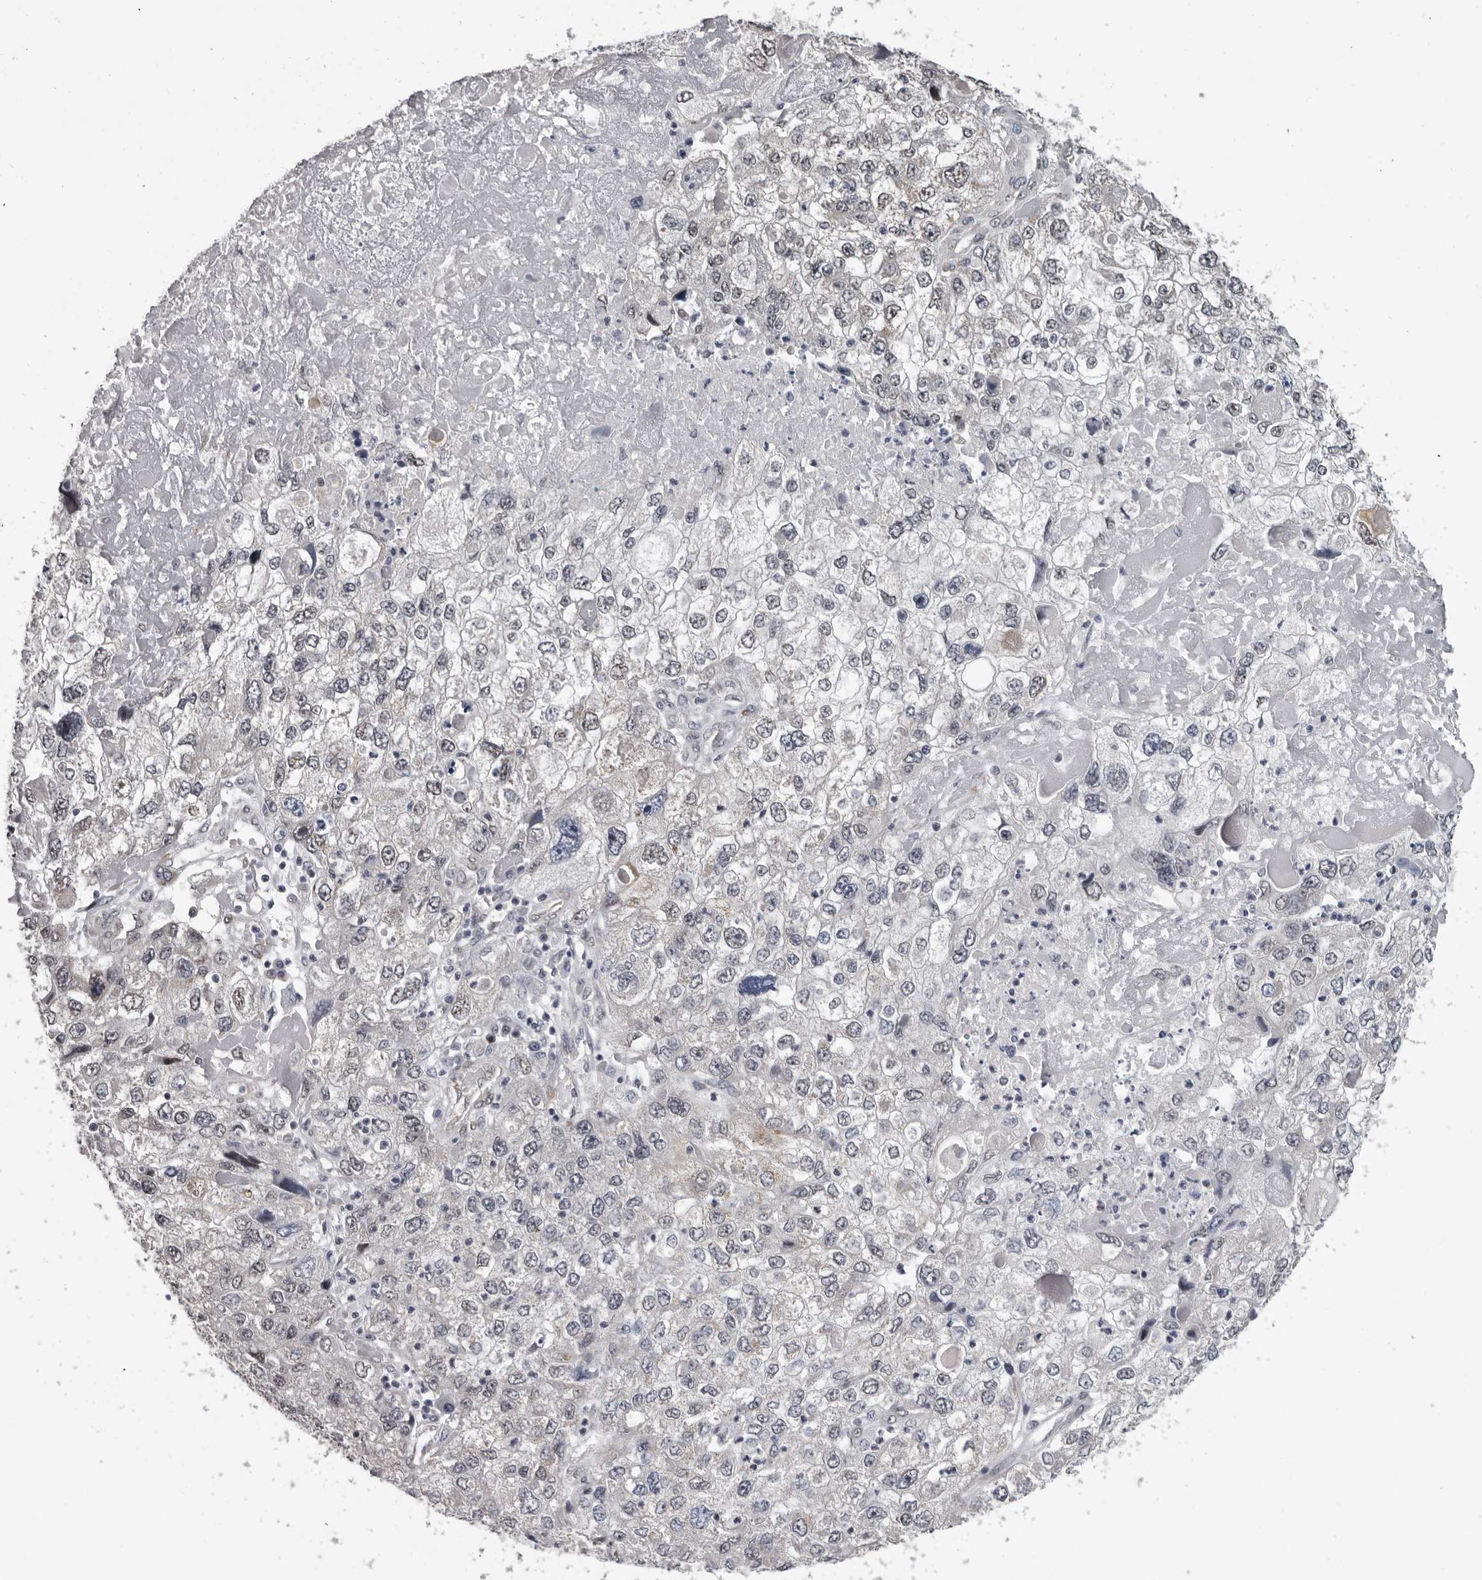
{"staining": {"intensity": "negative", "quantity": "none", "location": "none"}, "tissue": "endometrial cancer", "cell_type": "Tumor cells", "image_type": "cancer", "snomed": [{"axis": "morphology", "description": "Adenocarcinoma, NOS"}, {"axis": "topography", "description": "Endometrium"}], "caption": "High magnification brightfield microscopy of endometrial cancer (adenocarcinoma) stained with DAB (brown) and counterstained with hematoxylin (blue): tumor cells show no significant expression. (DAB immunohistochemistry (IHC) visualized using brightfield microscopy, high magnification).", "gene": "RALGPS2", "patient": {"sex": "female", "age": 49}}